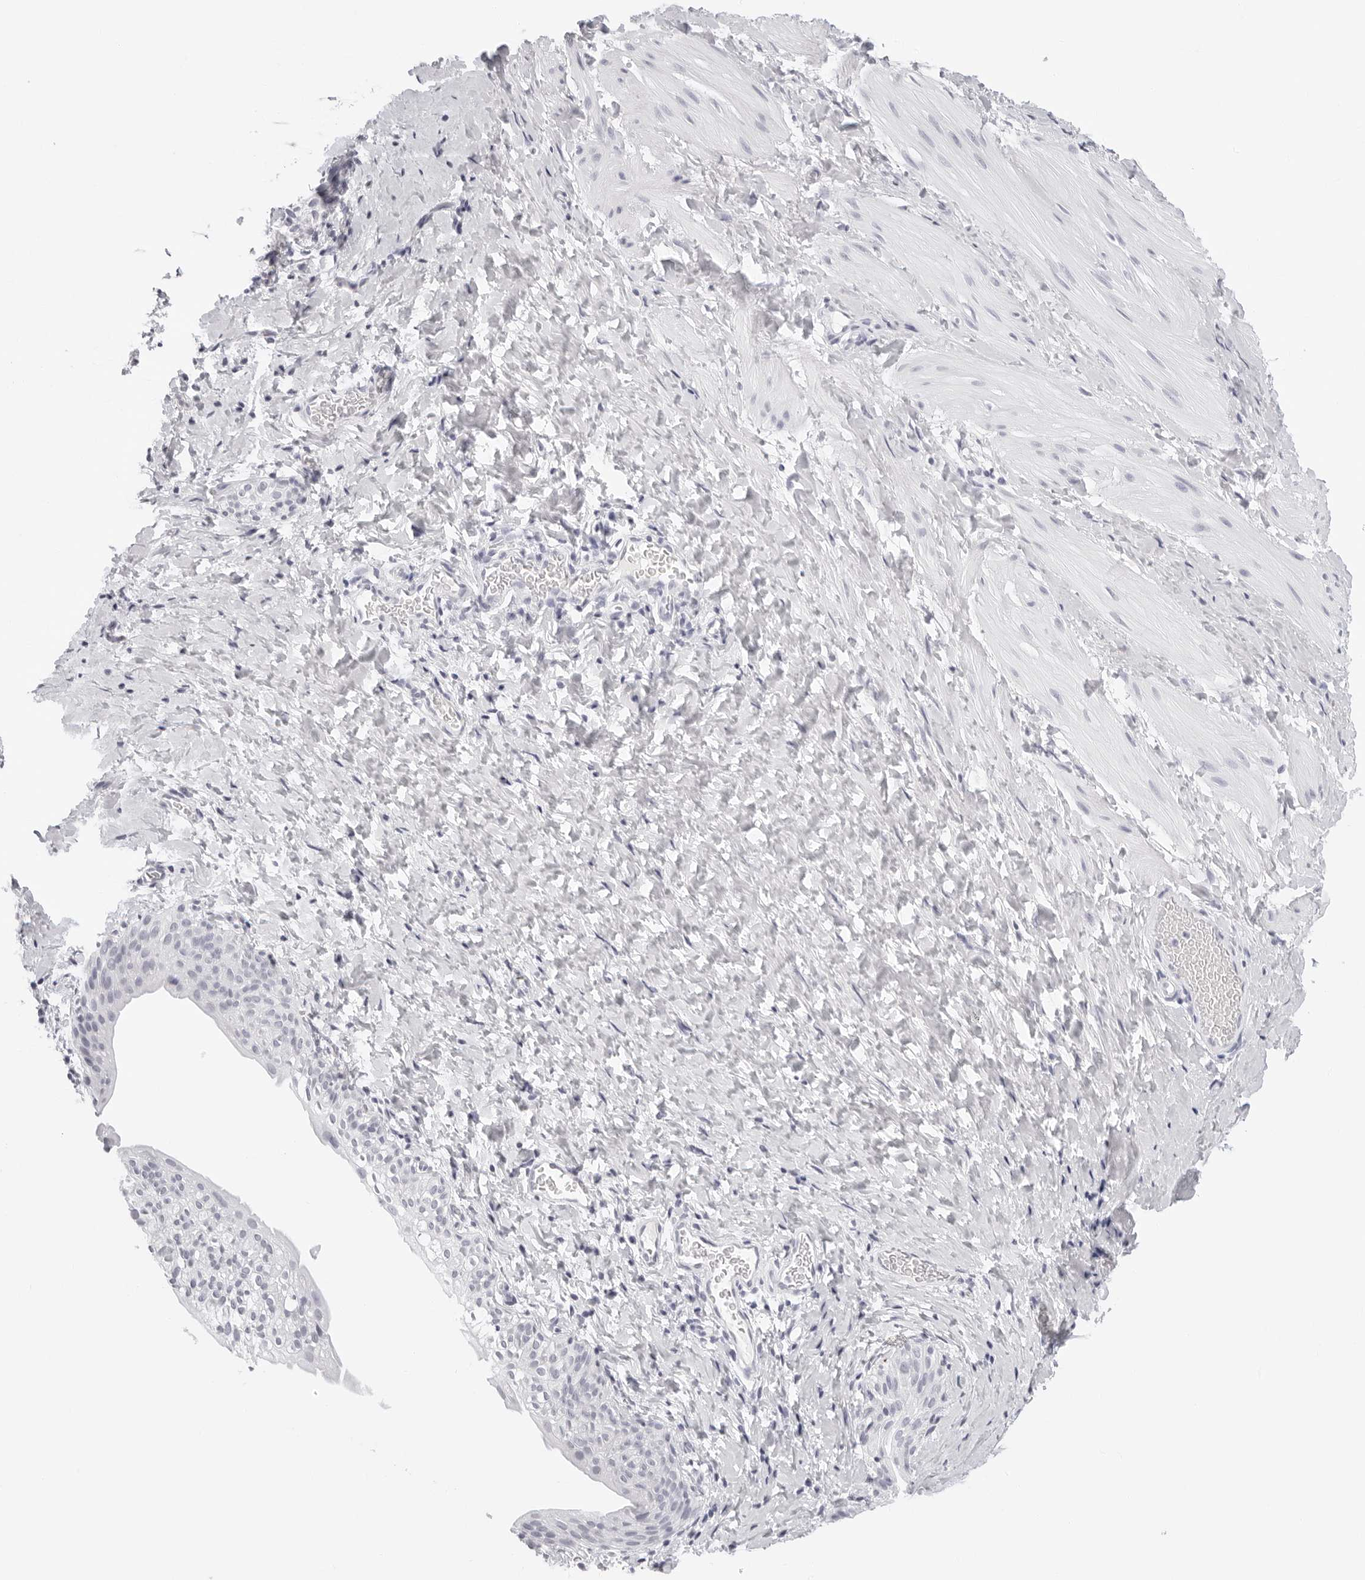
{"staining": {"intensity": "negative", "quantity": "none", "location": "none"}, "tissue": "smooth muscle", "cell_type": "Smooth muscle cells", "image_type": "normal", "snomed": [{"axis": "morphology", "description": "Normal tissue, NOS"}, {"axis": "topography", "description": "Smooth muscle"}], "caption": "High power microscopy histopathology image of an IHC photomicrograph of unremarkable smooth muscle, revealing no significant positivity in smooth muscle cells.", "gene": "AGMAT", "patient": {"sex": "male", "age": 16}}